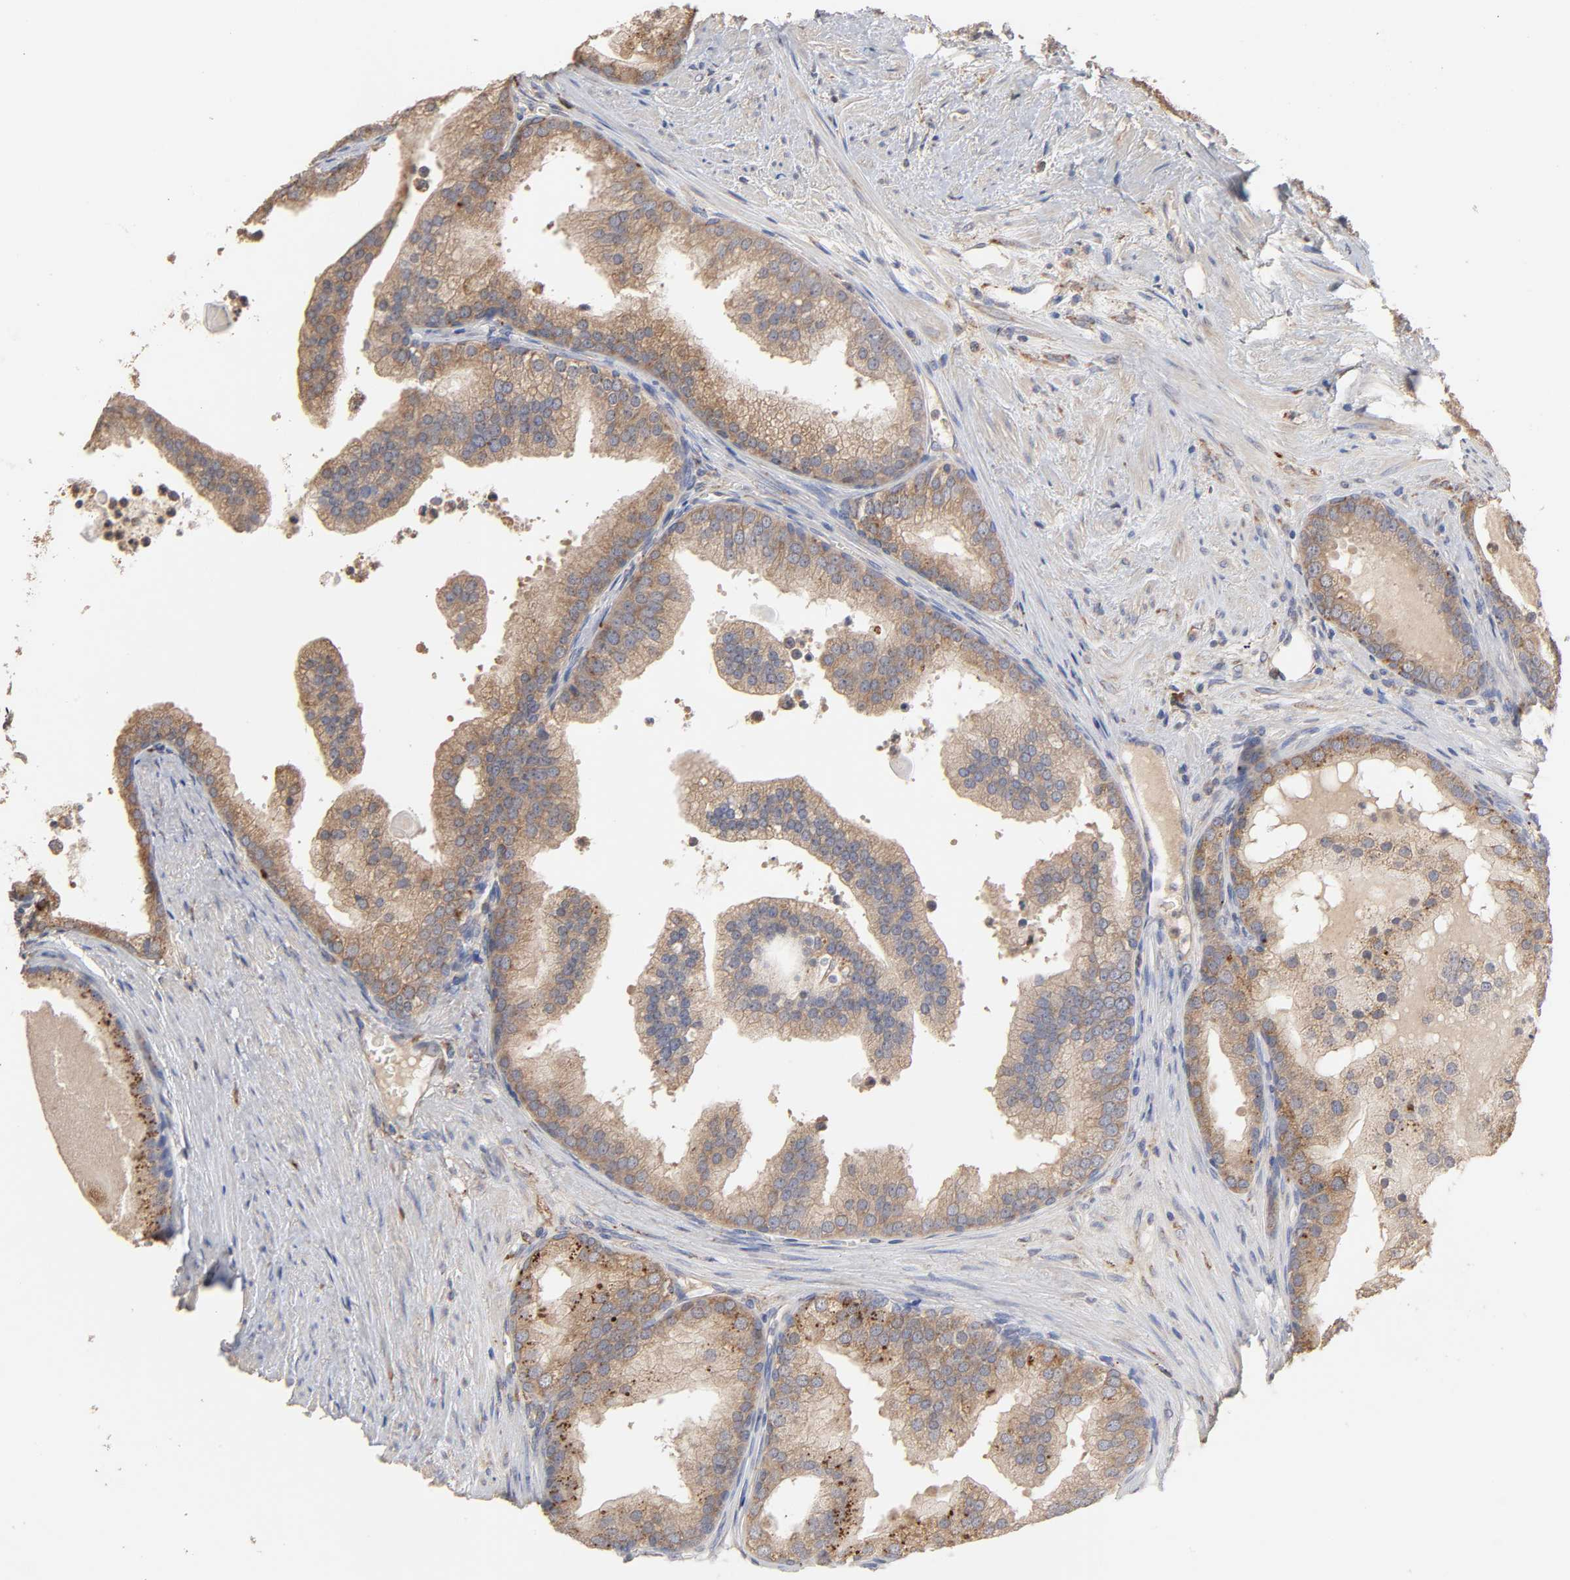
{"staining": {"intensity": "weak", "quantity": ">75%", "location": "cytoplasmic/membranous"}, "tissue": "prostate cancer", "cell_type": "Tumor cells", "image_type": "cancer", "snomed": [{"axis": "morphology", "description": "Adenocarcinoma, Low grade"}, {"axis": "topography", "description": "Prostate"}], "caption": "IHC staining of low-grade adenocarcinoma (prostate), which exhibits low levels of weak cytoplasmic/membranous staining in approximately >75% of tumor cells indicating weak cytoplasmic/membranous protein staining. The staining was performed using DAB (3,3'-diaminobenzidine) (brown) for protein detection and nuclei were counterstained in hematoxylin (blue).", "gene": "EIF4G2", "patient": {"sex": "male", "age": 69}}